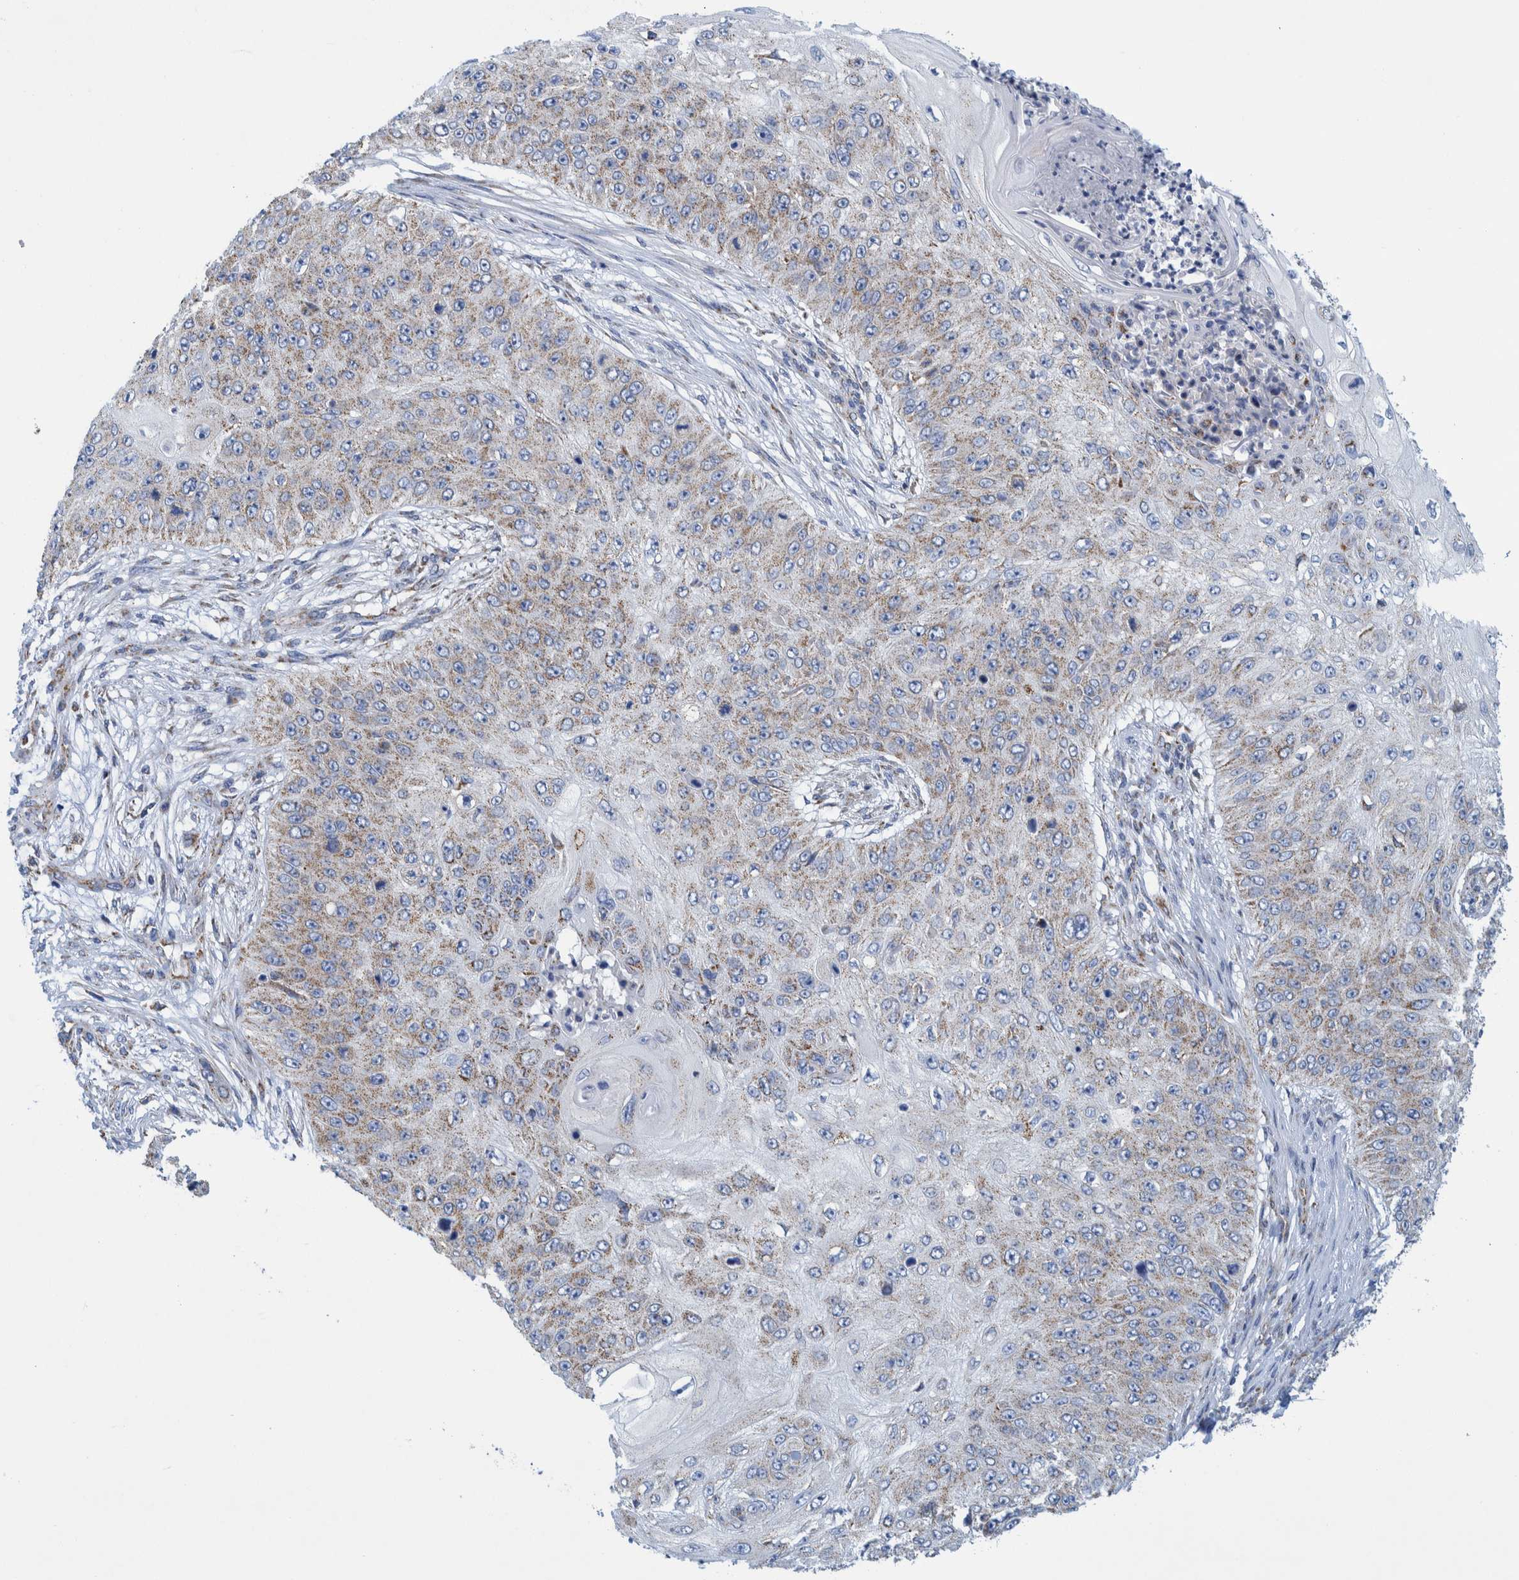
{"staining": {"intensity": "weak", "quantity": "<25%", "location": "cytoplasmic/membranous"}, "tissue": "skin cancer", "cell_type": "Tumor cells", "image_type": "cancer", "snomed": [{"axis": "morphology", "description": "Squamous cell carcinoma, NOS"}, {"axis": "topography", "description": "Skin"}], "caption": "The immunohistochemistry image has no significant expression in tumor cells of squamous cell carcinoma (skin) tissue.", "gene": "MRPS7", "patient": {"sex": "female", "age": 80}}